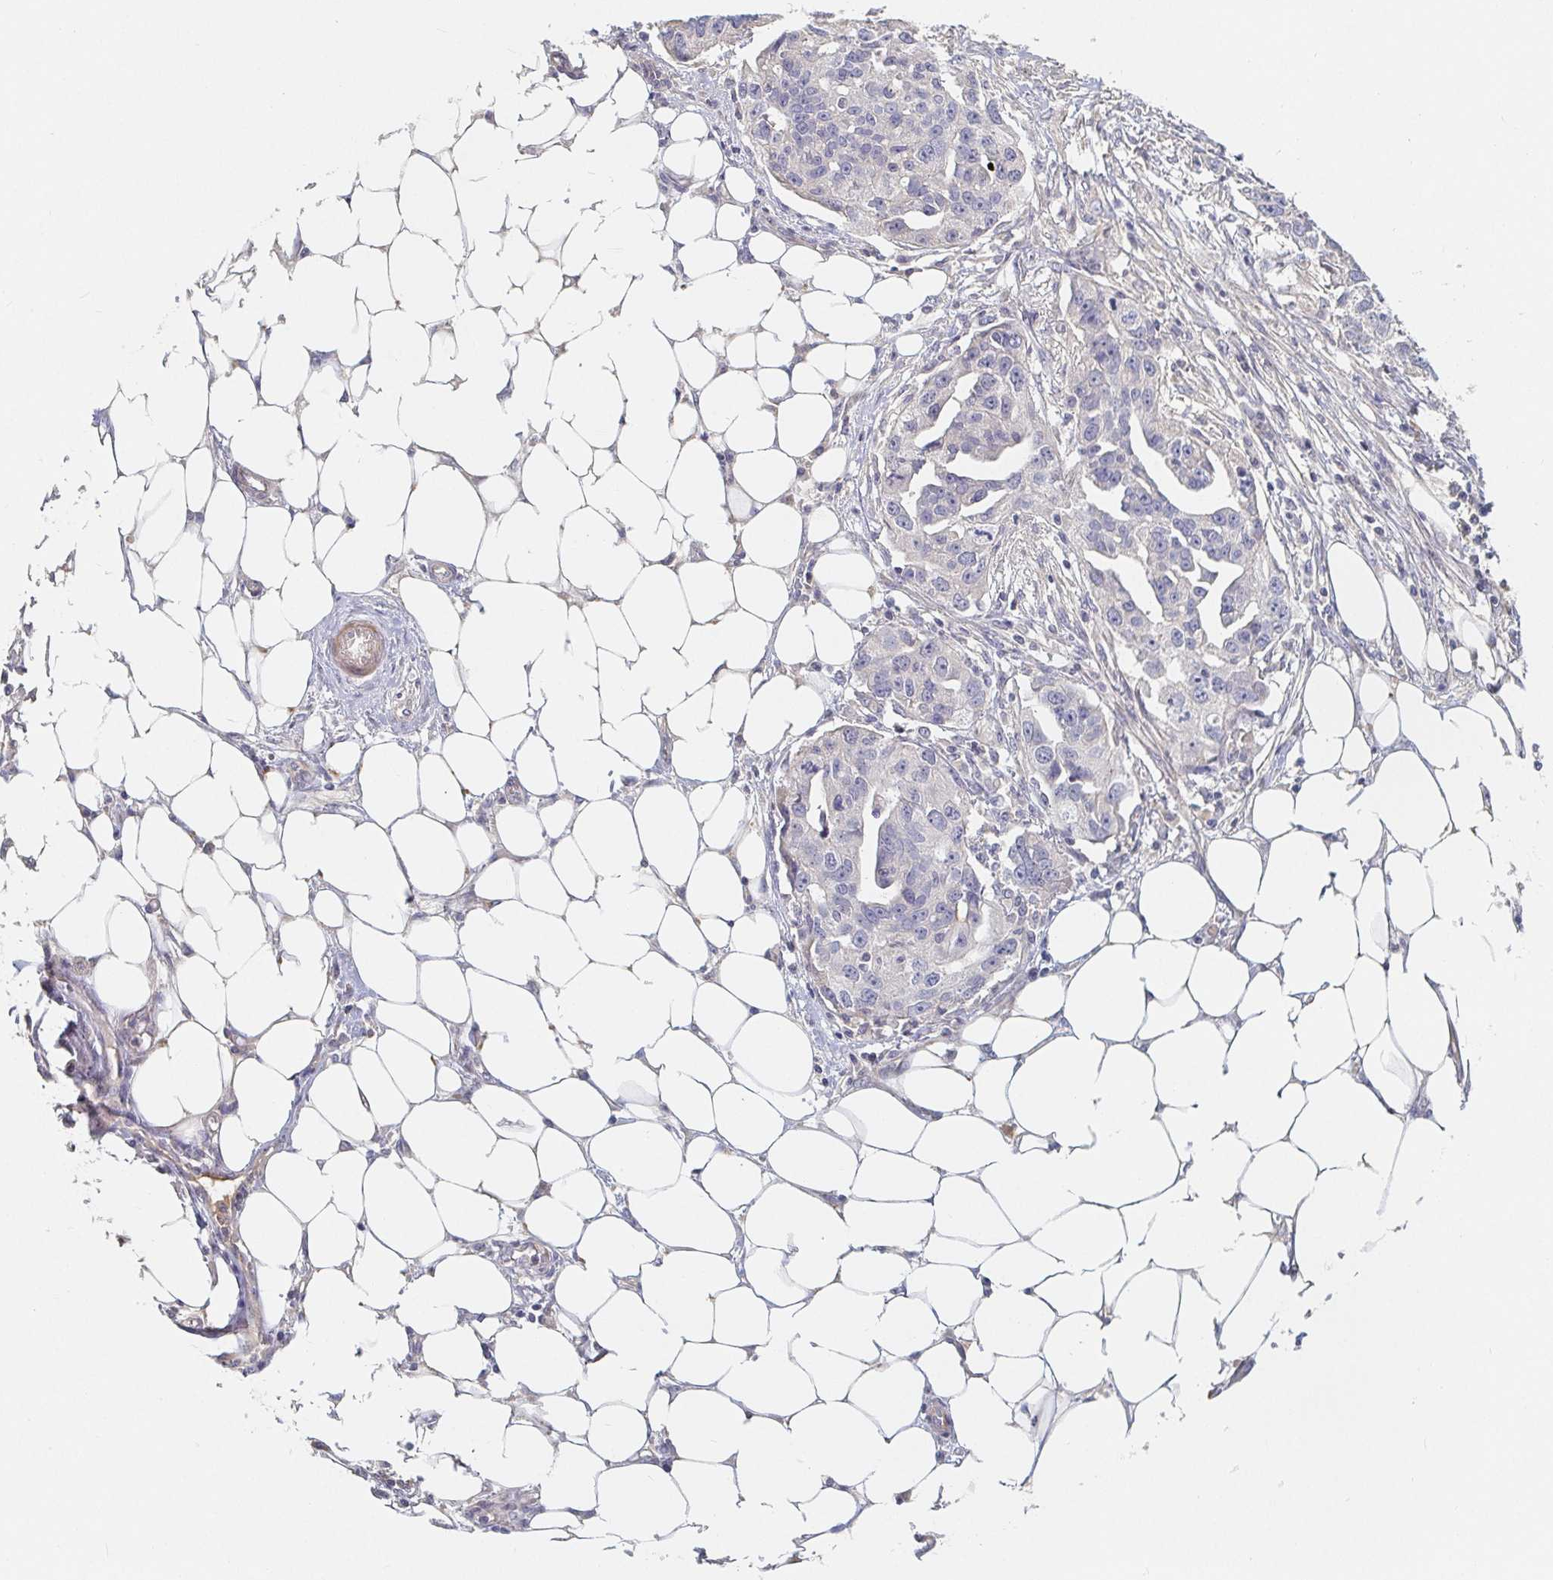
{"staining": {"intensity": "negative", "quantity": "none", "location": "none"}, "tissue": "ovarian cancer", "cell_type": "Tumor cells", "image_type": "cancer", "snomed": [{"axis": "morphology", "description": "Carcinoma, endometroid"}, {"axis": "morphology", "description": "Cystadenocarcinoma, serous, NOS"}, {"axis": "topography", "description": "Ovary"}], "caption": "An image of human ovarian cancer is negative for staining in tumor cells. (Stains: DAB (3,3'-diaminobenzidine) immunohistochemistry (IHC) with hematoxylin counter stain, Microscopy: brightfield microscopy at high magnification).", "gene": "NME9", "patient": {"sex": "female", "age": 45}}